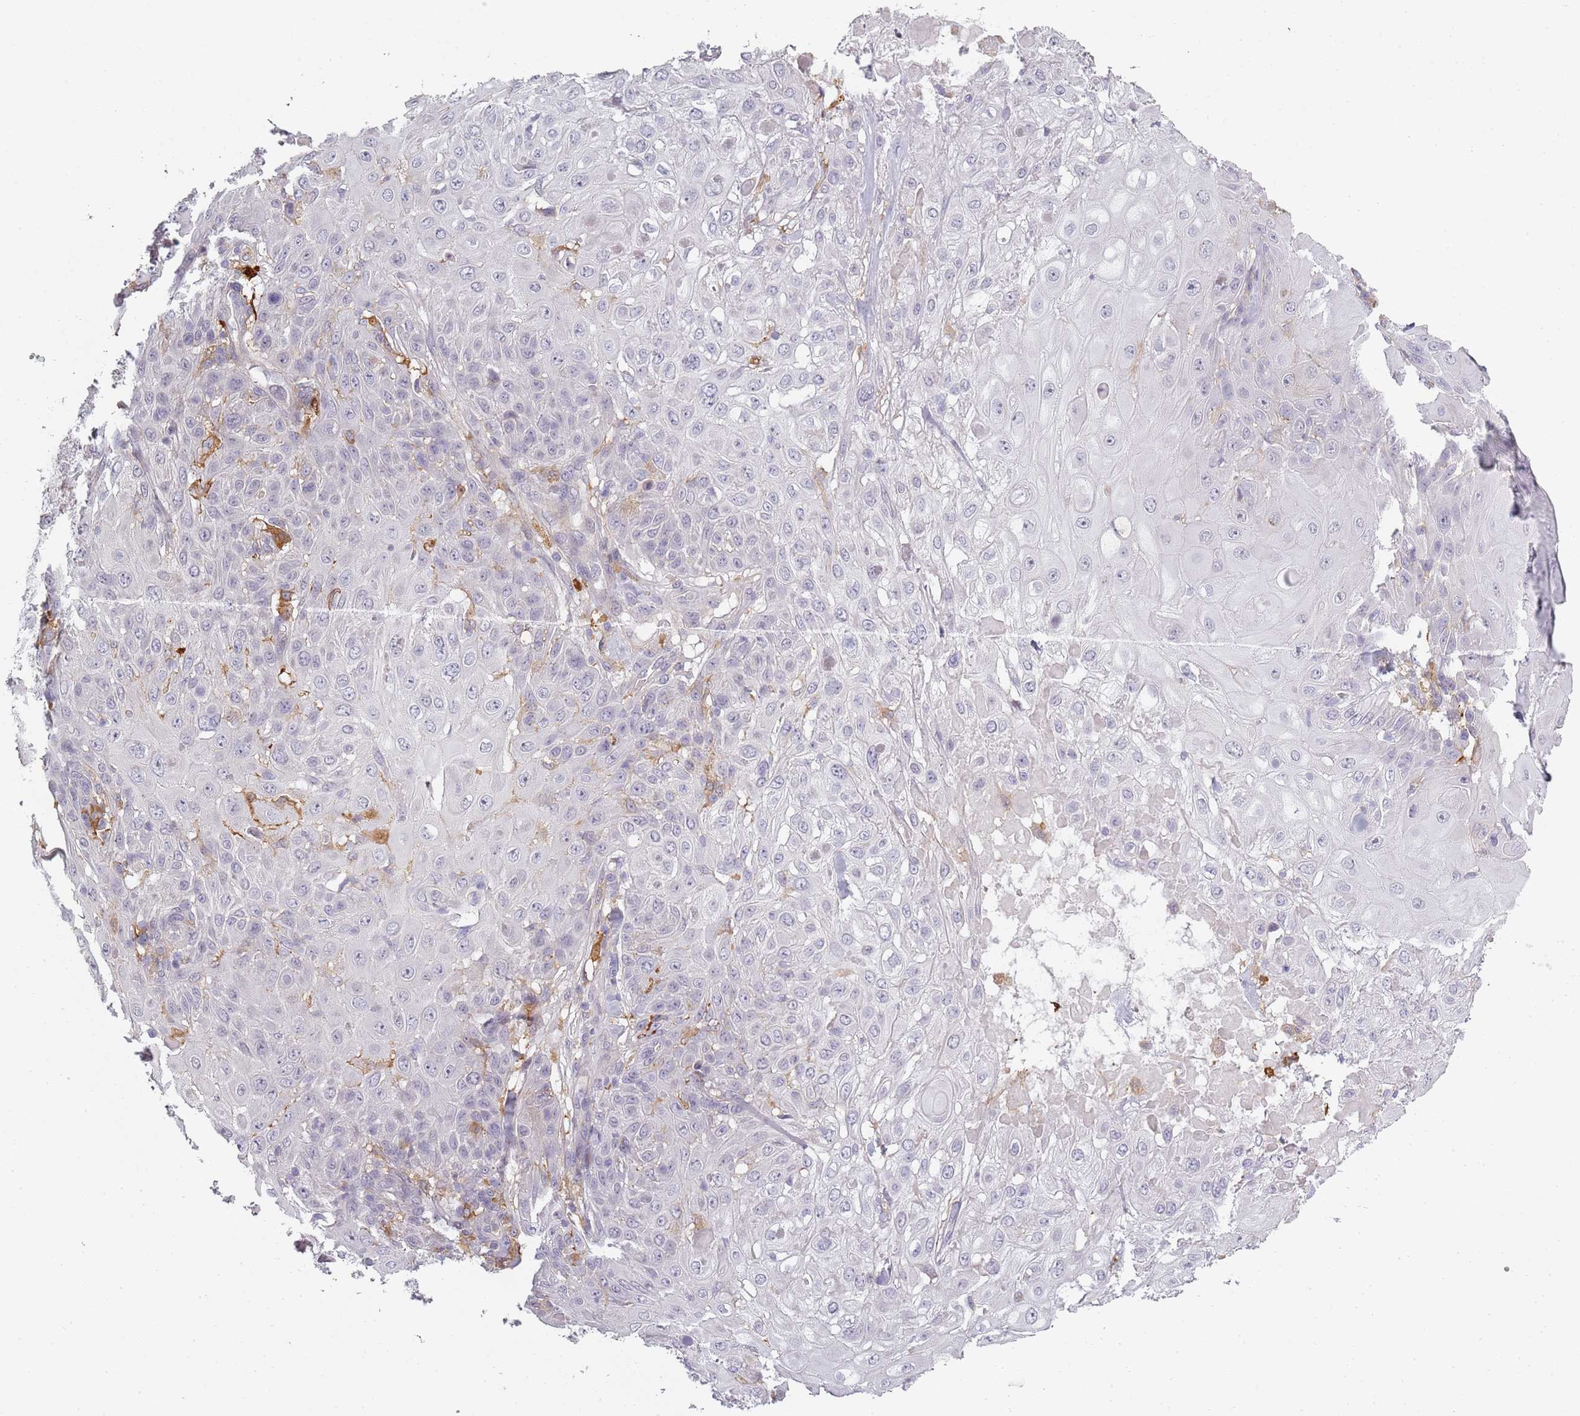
{"staining": {"intensity": "negative", "quantity": "none", "location": "none"}, "tissue": "skin cancer", "cell_type": "Tumor cells", "image_type": "cancer", "snomed": [{"axis": "morphology", "description": "Normal tissue, NOS"}, {"axis": "morphology", "description": "Squamous cell carcinoma, NOS"}, {"axis": "topography", "description": "Skin"}, {"axis": "topography", "description": "Cartilage tissue"}], "caption": "An image of skin cancer (squamous cell carcinoma) stained for a protein demonstrates no brown staining in tumor cells.", "gene": "CC2D2B", "patient": {"sex": "female", "age": 79}}